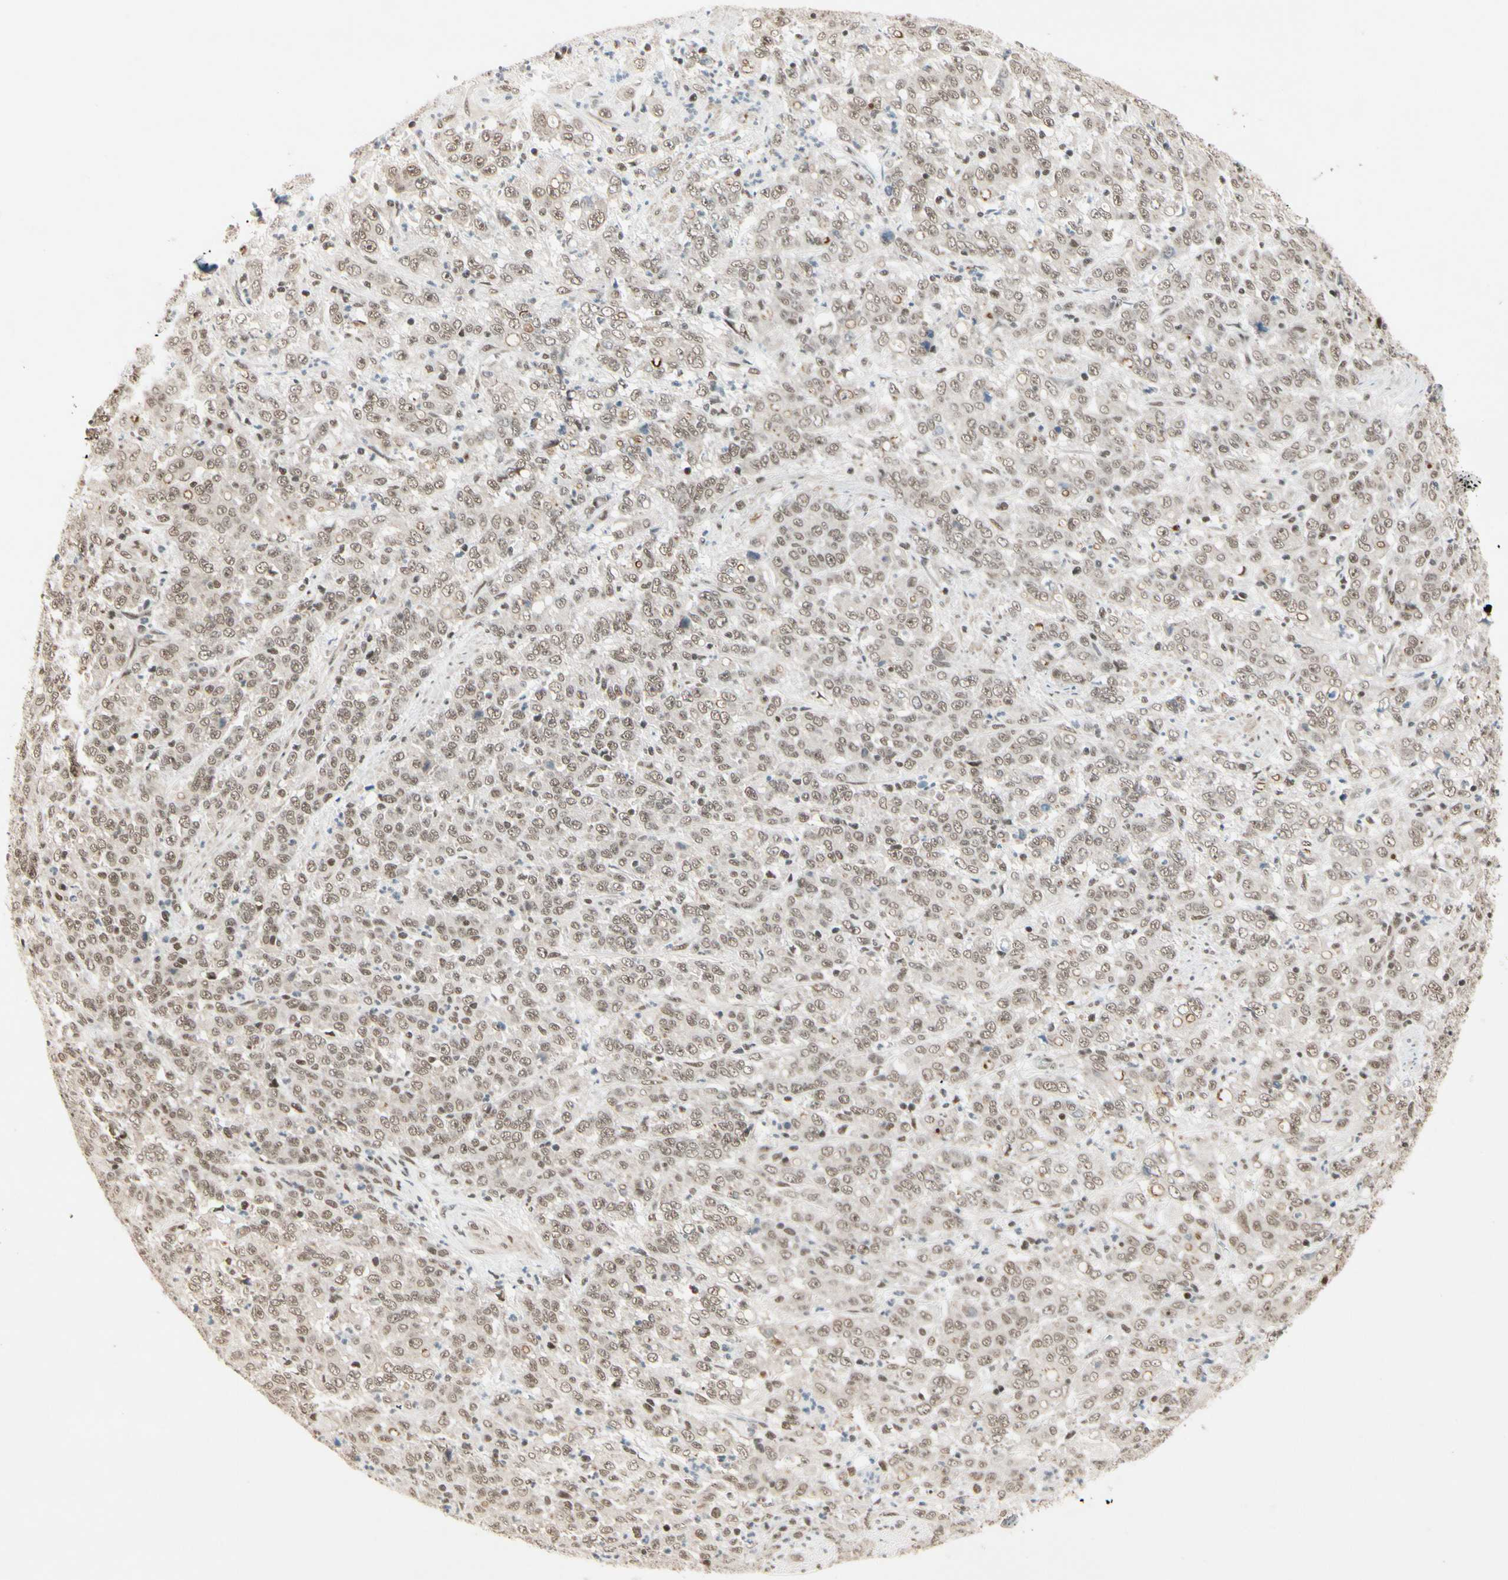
{"staining": {"intensity": "weak", "quantity": ">75%", "location": "nuclear"}, "tissue": "stomach cancer", "cell_type": "Tumor cells", "image_type": "cancer", "snomed": [{"axis": "morphology", "description": "Adenocarcinoma, NOS"}, {"axis": "topography", "description": "Stomach, lower"}], "caption": "Adenocarcinoma (stomach) was stained to show a protein in brown. There is low levels of weak nuclear expression in approximately >75% of tumor cells.", "gene": "CHAMP1", "patient": {"sex": "female", "age": 71}}